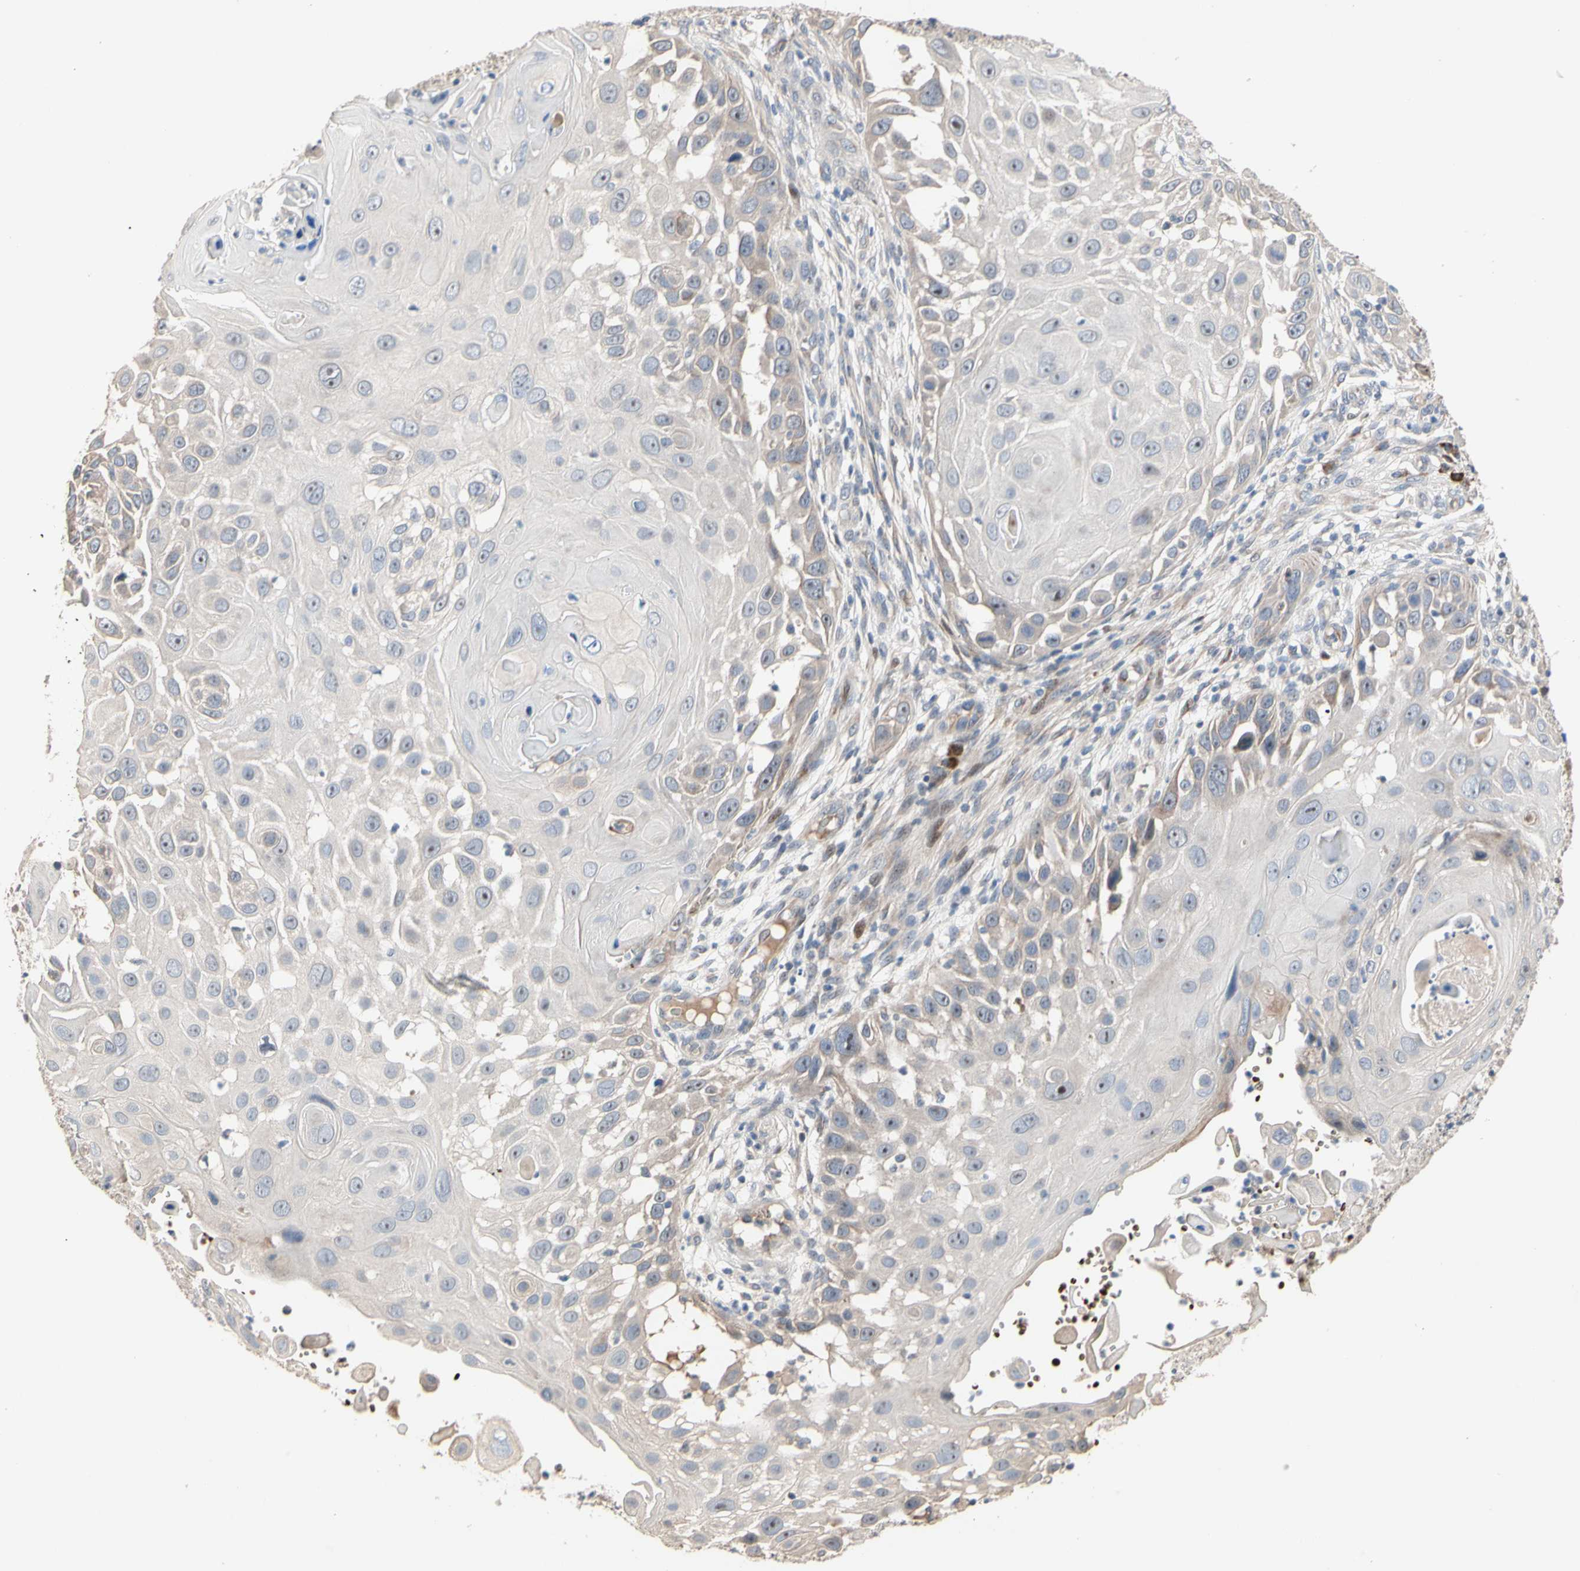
{"staining": {"intensity": "weak", "quantity": "<25%", "location": "cytoplasmic/membranous,nuclear"}, "tissue": "skin cancer", "cell_type": "Tumor cells", "image_type": "cancer", "snomed": [{"axis": "morphology", "description": "Squamous cell carcinoma, NOS"}, {"axis": "topography", "description": "Skin"}], "caption": "Tumor cells are negative for brown protein staining in skin cancer (squamous cell carcinoma). Nuclei are stained in blue.", "gene": "HMGCR", "patient": {"sex": "female", "age": 44}}